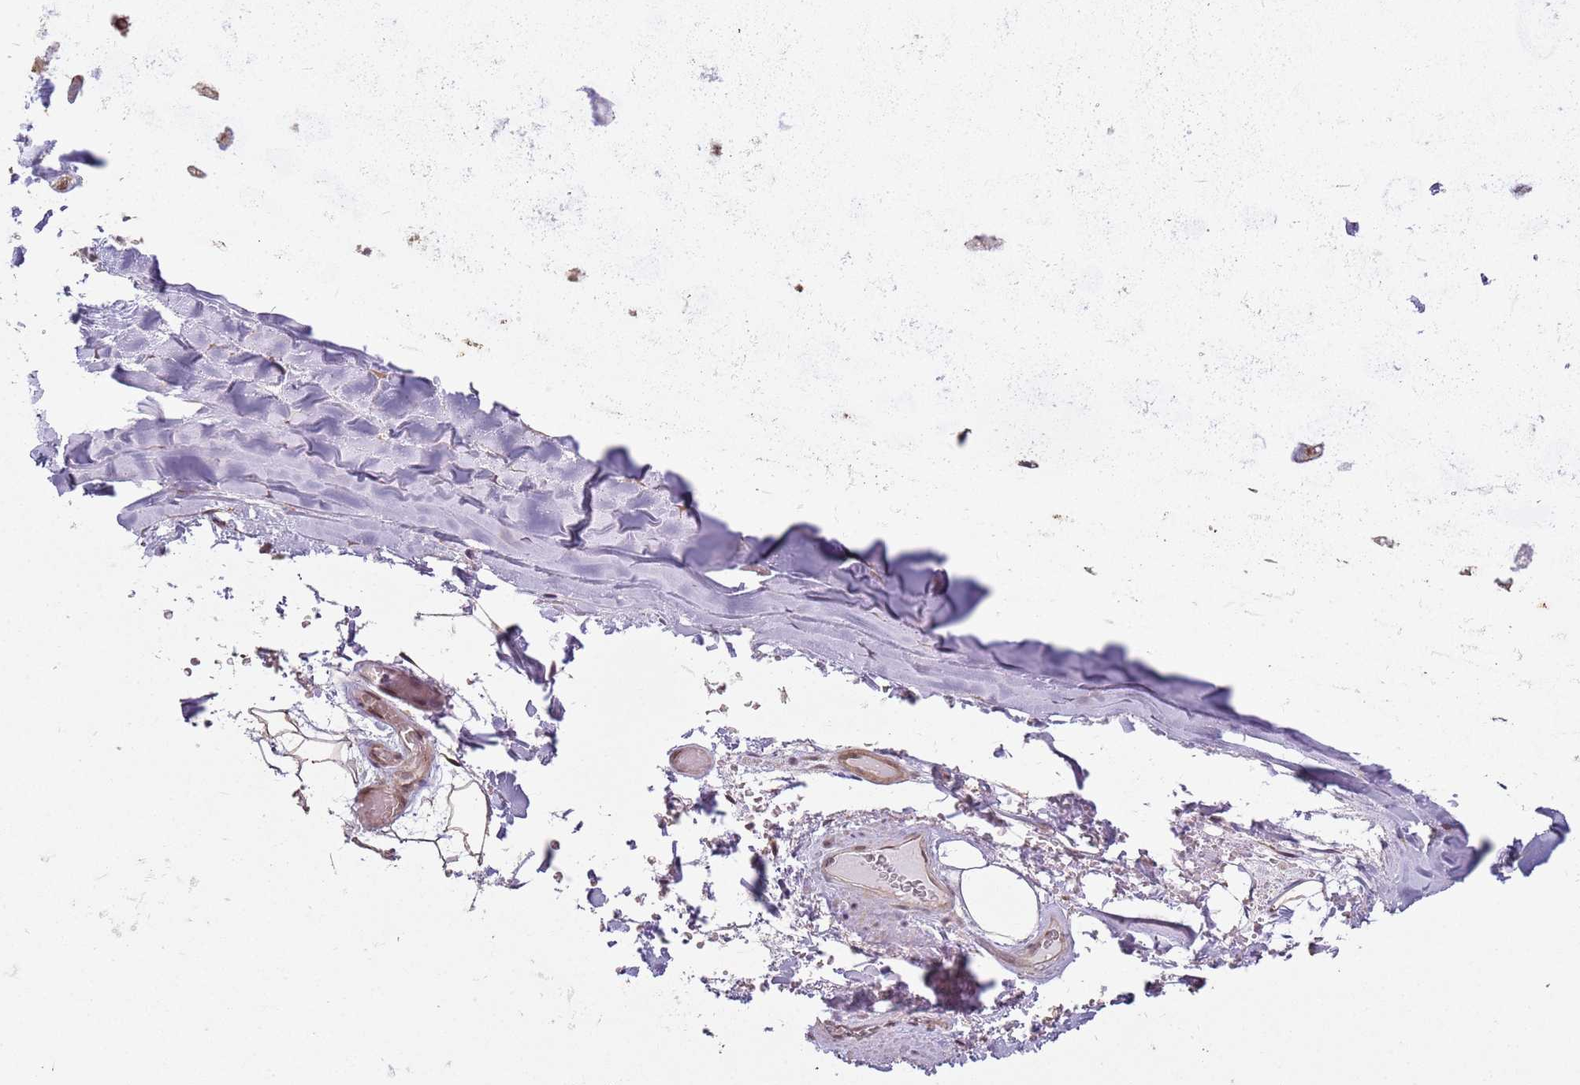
{"staining": {"intensity": "moderate", "quantity": ">75%", "location": "cytoplasmic/membranous"}, "tissue": "adipose tissue", "cell_type": "Adipocytes", "image_type": "normal", "snomed": [{"axis": "morphology", "description": "Normal tissue, NOS"}, {"axis": "morphology", "description": "Squamous cell carcinoma, NOS"}, {"axis": "topography", "description": "Lymph node"}, {"axis": "topography", "description": "Bronchus"}, {"axis": "topography", "description": "Lung"}], "caption": "Human adipose tissue stained with a brown dye exhibits moderate cytoplasmic/membranous positive expression in about >75% of adipocytes.", "gene": "CHURC1", "patient": {"sex": "male", "age": 66}}